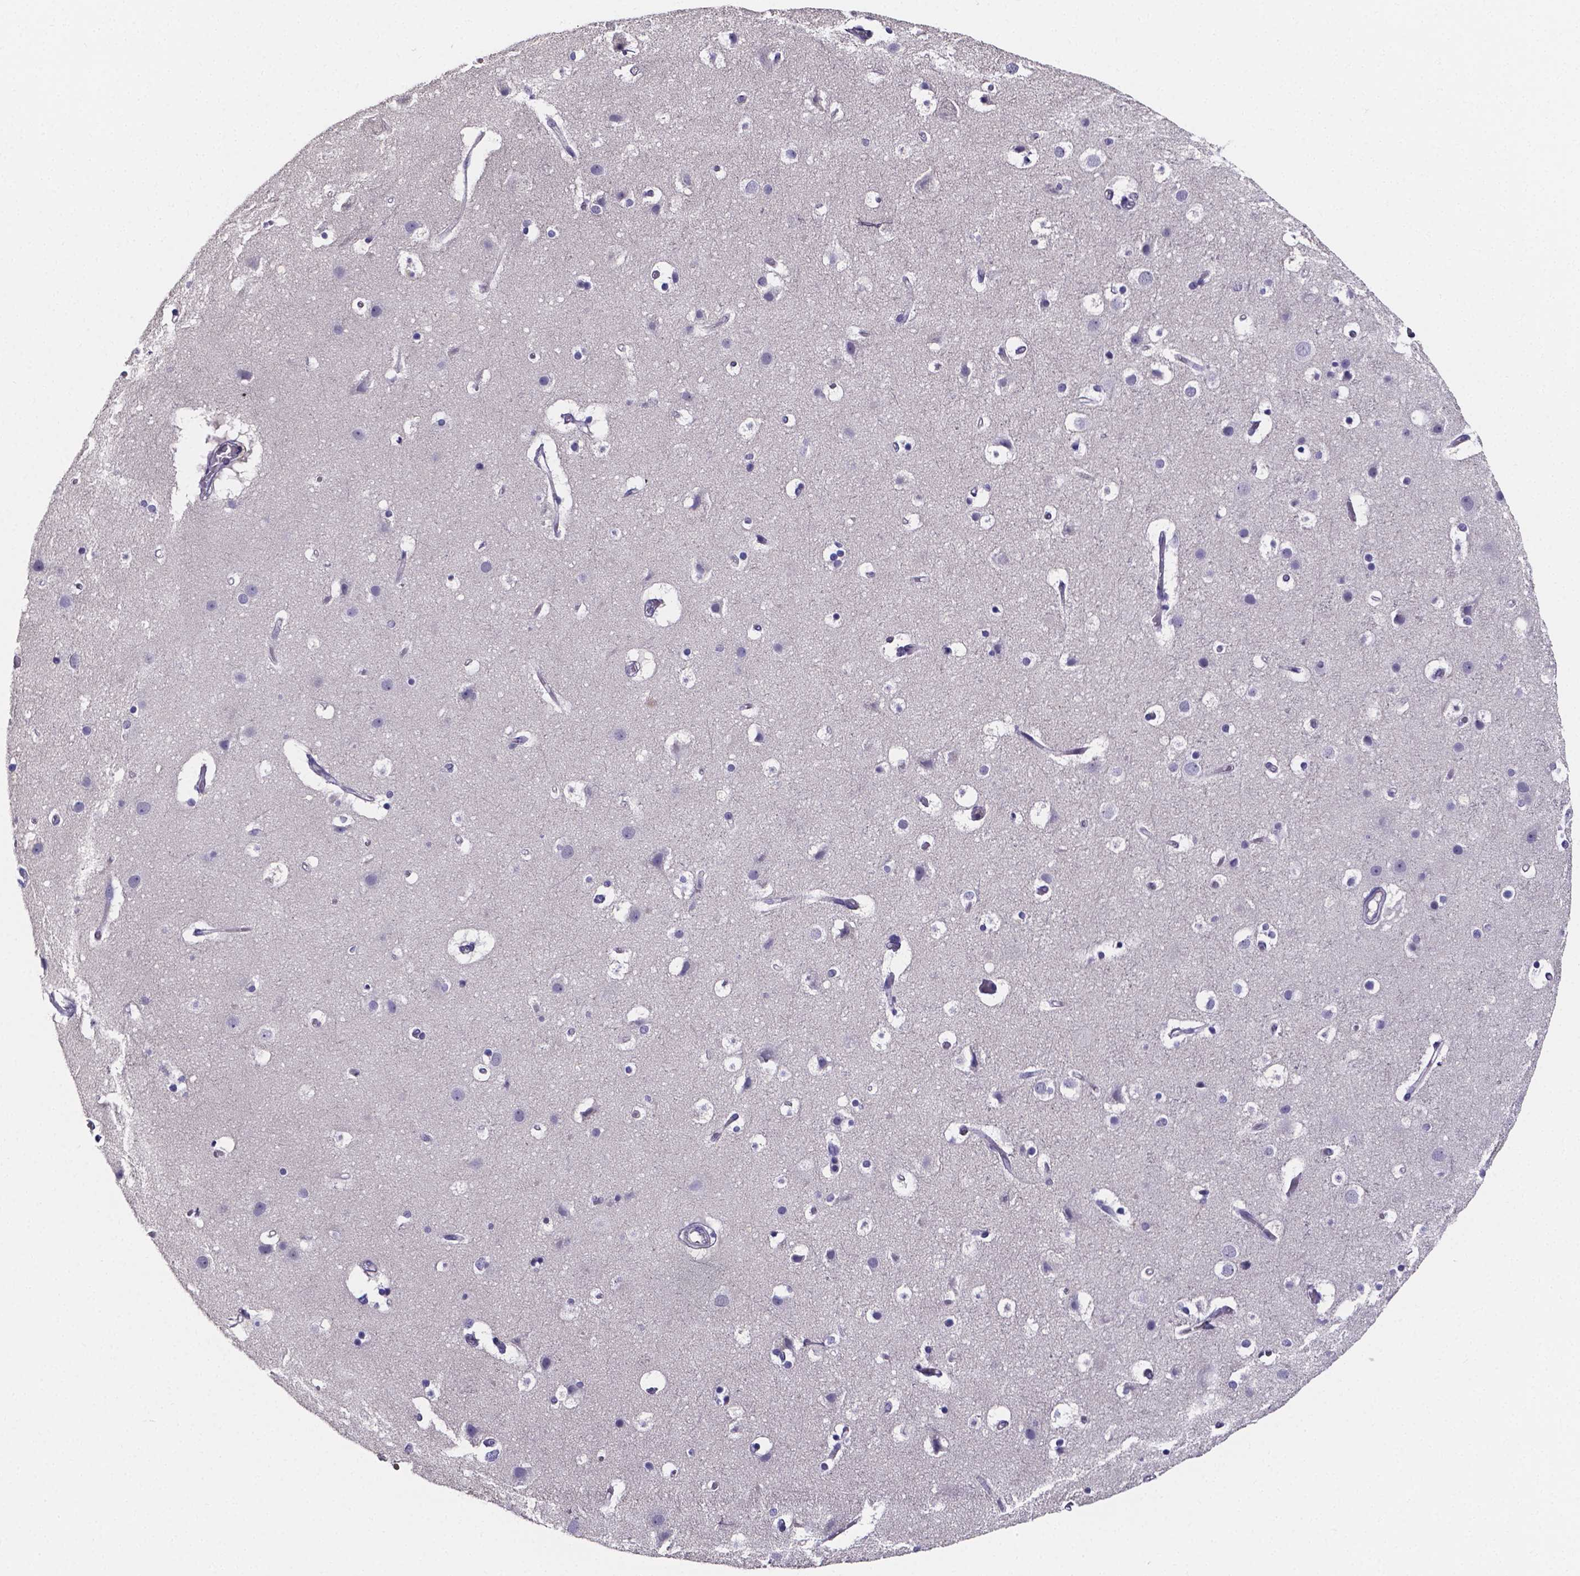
{"staining": {"intensity": "negative", "quantity": "none", "location": "none"}, "tissue": "cerebral cortex", "cell_type": "Endothelial cells", "image_type": "normal", "snomed": [{"axis": "morphology", "description": "Normal tissue, NOS"}, {"axis": "topography", "description": "Cerebral cortex"}], "caption": "Immunohistochemistry (IHC) of benign cerebral cortex demonstrates no expression in endothelial cells. (IHC, brightfield microscopy, high magnification).", "gene": "IZUMO1", "patient": {"sex": "female", "age": 52}}